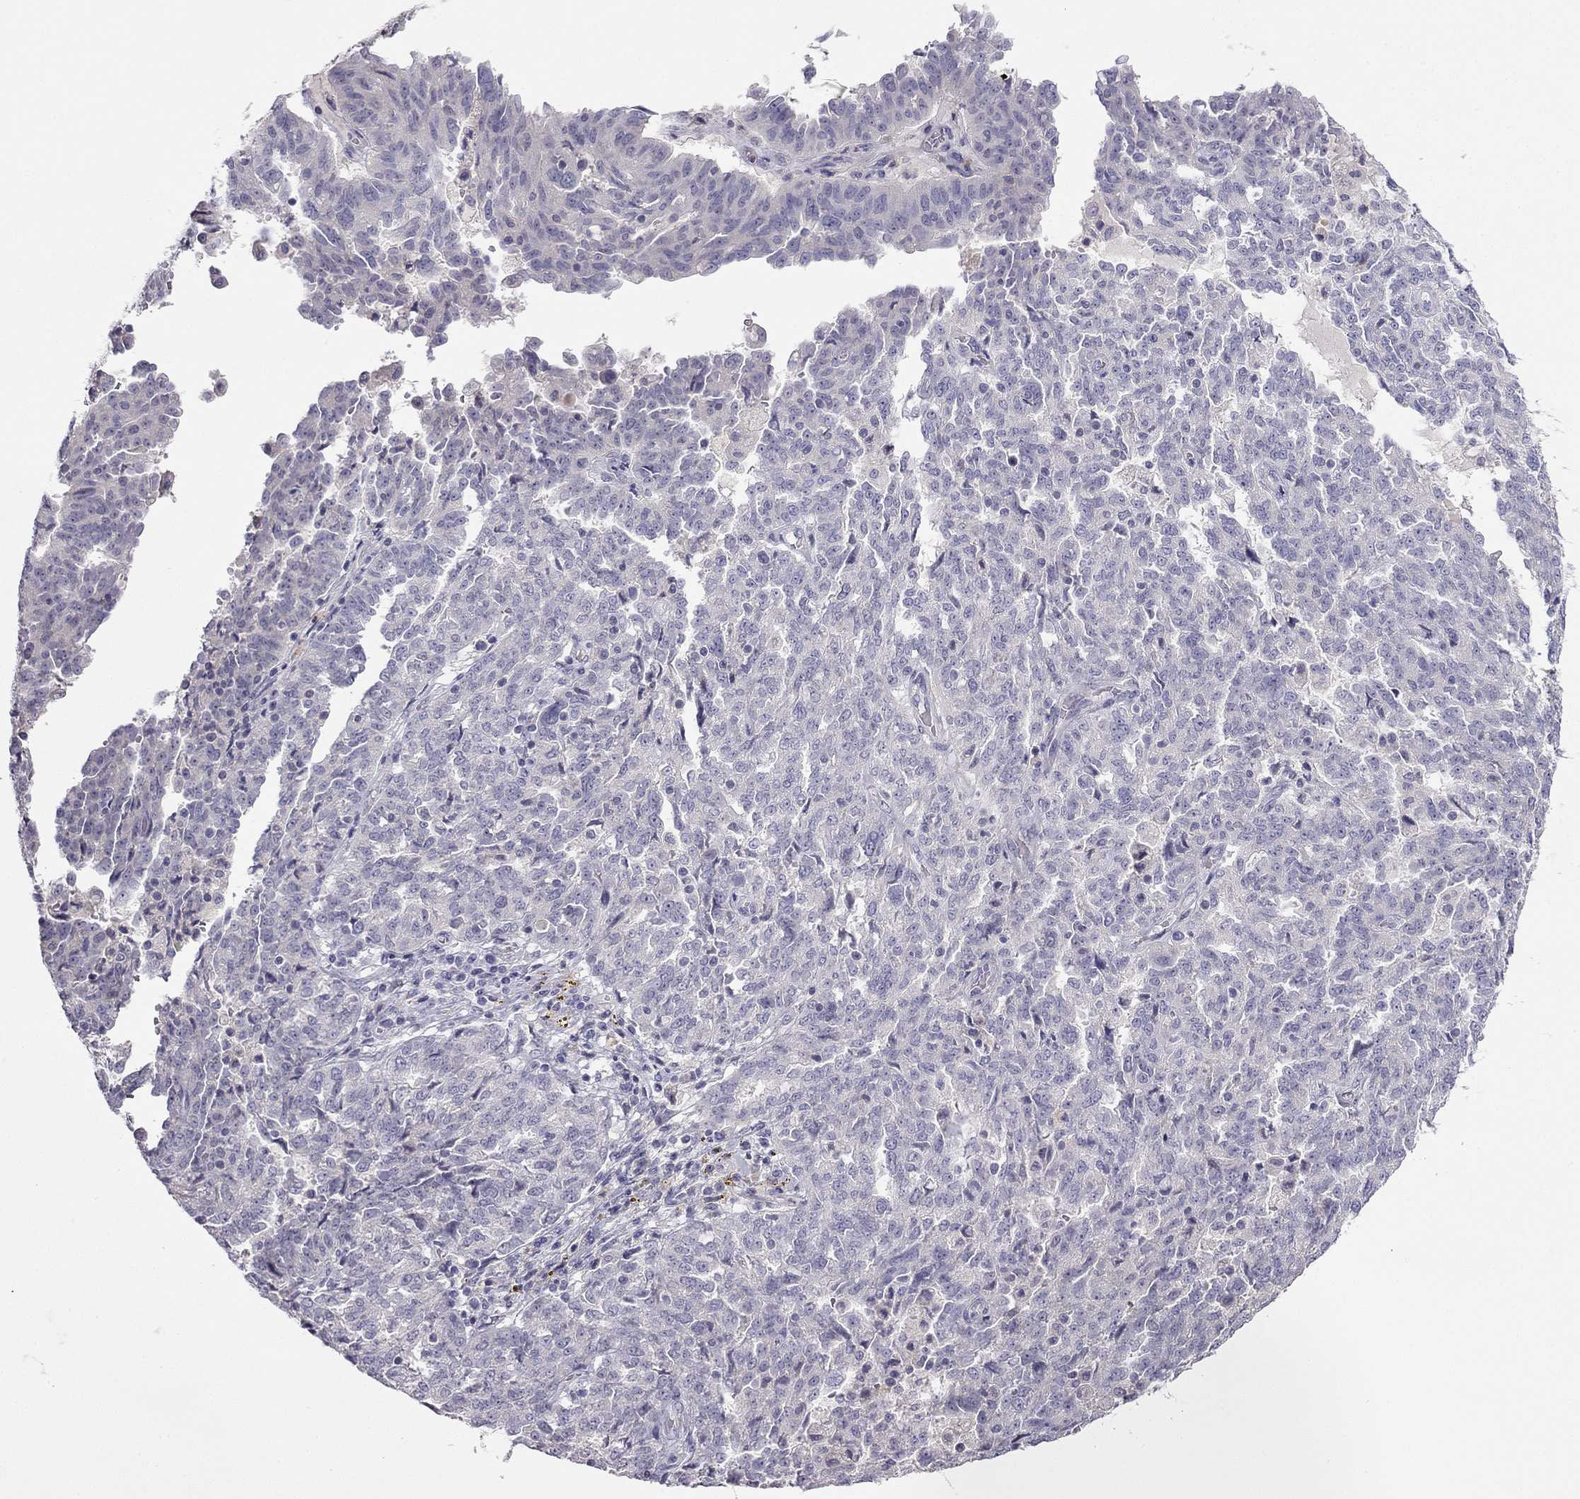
{"staining": {"intensity": "negative", "quantity": "none", "location": "none"}, "tissue": "ovarian cancer", "cell_type": "Tumor cells", "image_type": "cancer", "snomed": [{"axis": "morphology", "description": "Cystadenocarcinoma, serous, NOS"}, {"axis": "topography", "description": "Ovary"}], "caption": "DAB (3,3'-diaminobenzidine) immunohistochemical staining of human ovarian serous cystadenocarcinoma exhibits no significant staining in tumor cells.", "gene": "C16orf89", "patient": {"sex": "female", "age": 67}}